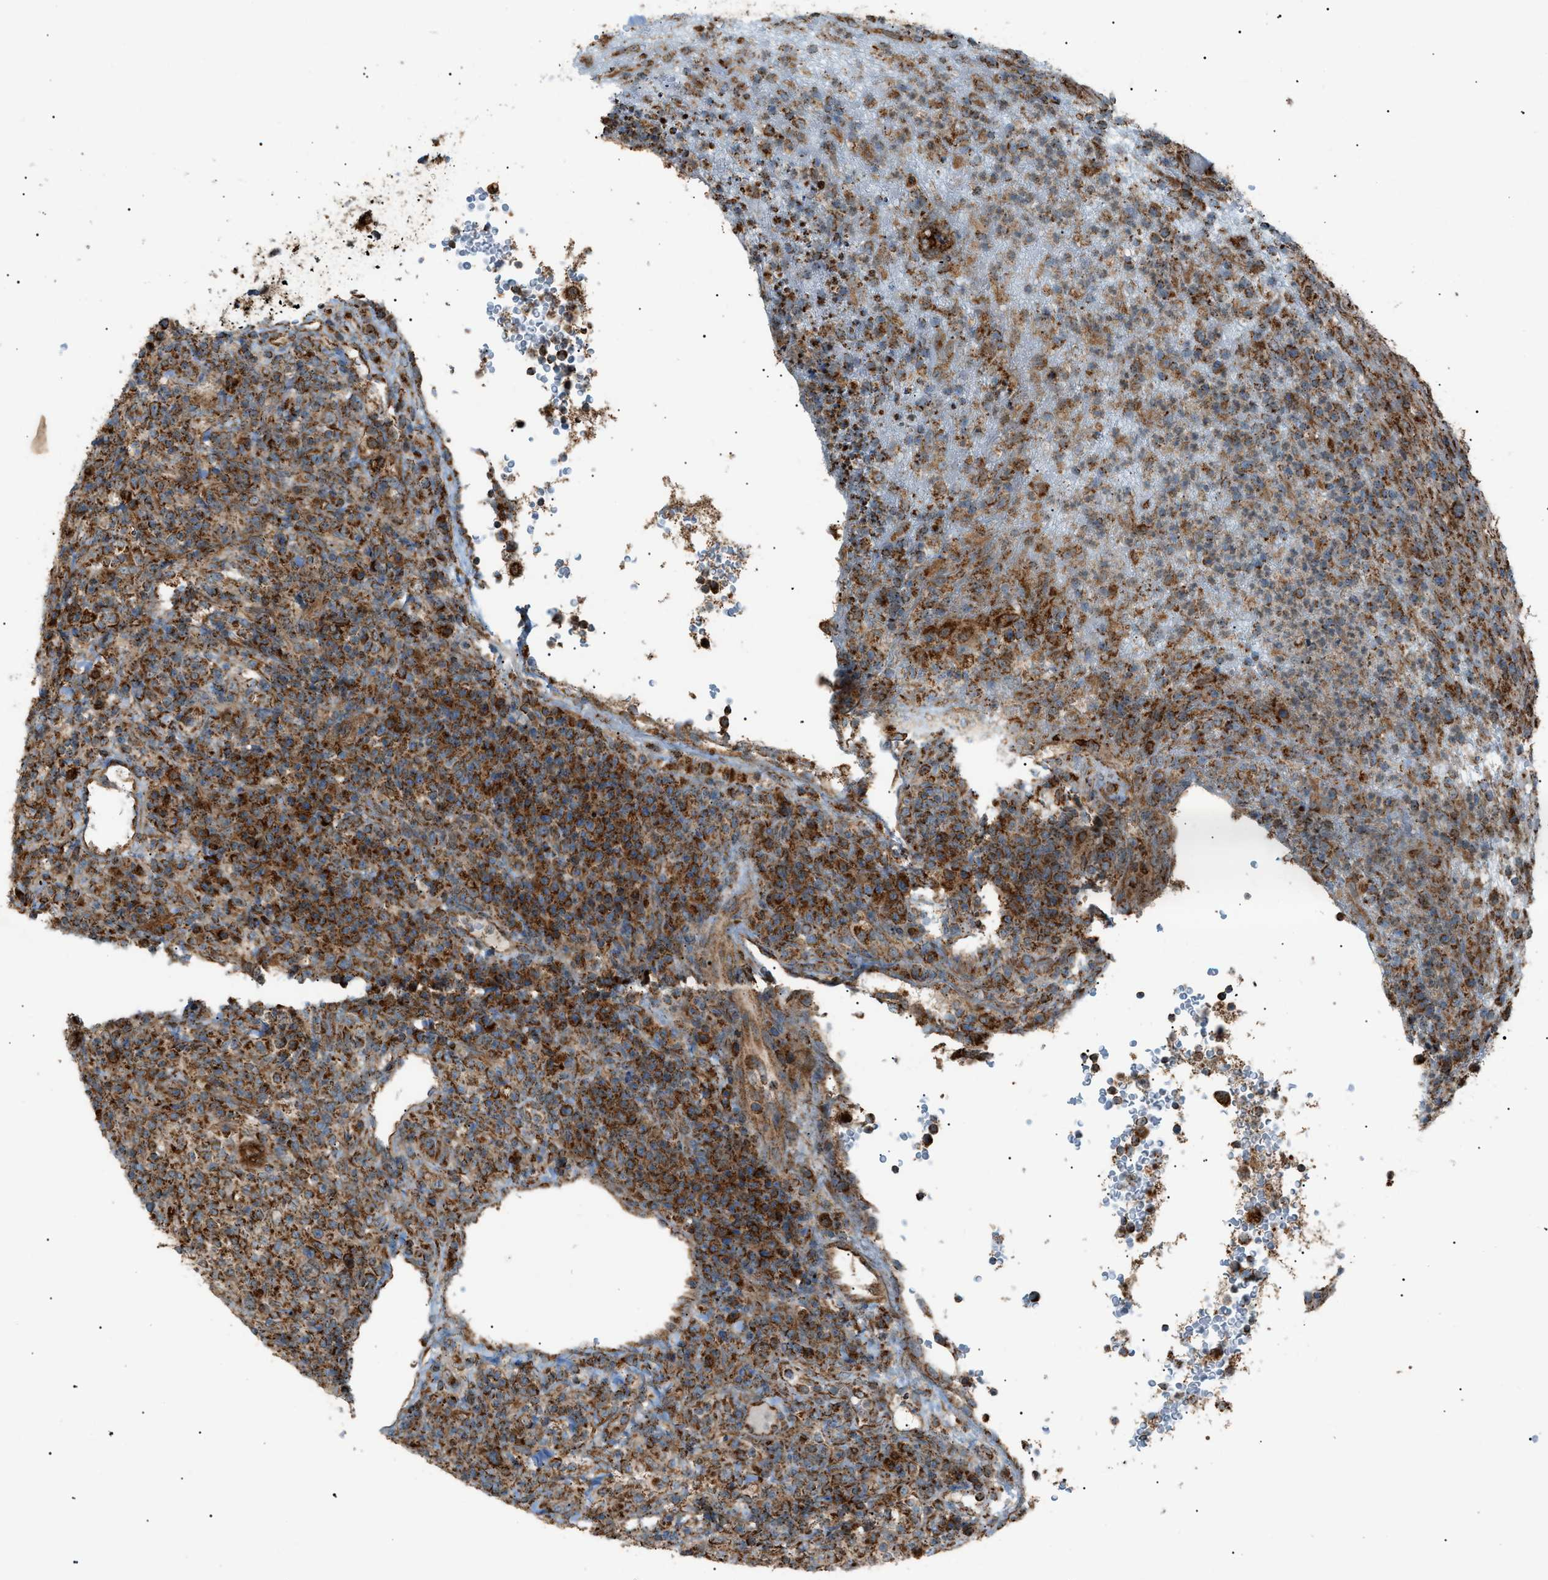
{"staining": {"intensity": "moderate", "quantity": ">75%", "location": "cytoplasmic/membranous"}, "tissue": "lymphoma", "cell_type": "Tumor cells", "image_type": "cancer", "snomed": [{"axis": "morphology", "description": "Malignant lymphoma, non-Hodgkin's type, High grade"}, {"axis": "topography", "description": "Lymph node"}], "caption": "Immunohistochemistry (DAB (3,3'-diaminobenzidine)) staining of lymphoma exhibits moderate cytoplasmic/membranous protein positivity in approximately >75% of tumor cells.", "gene": "C1GALT1C1", "patient": {"sex": "female", "age": 76}}